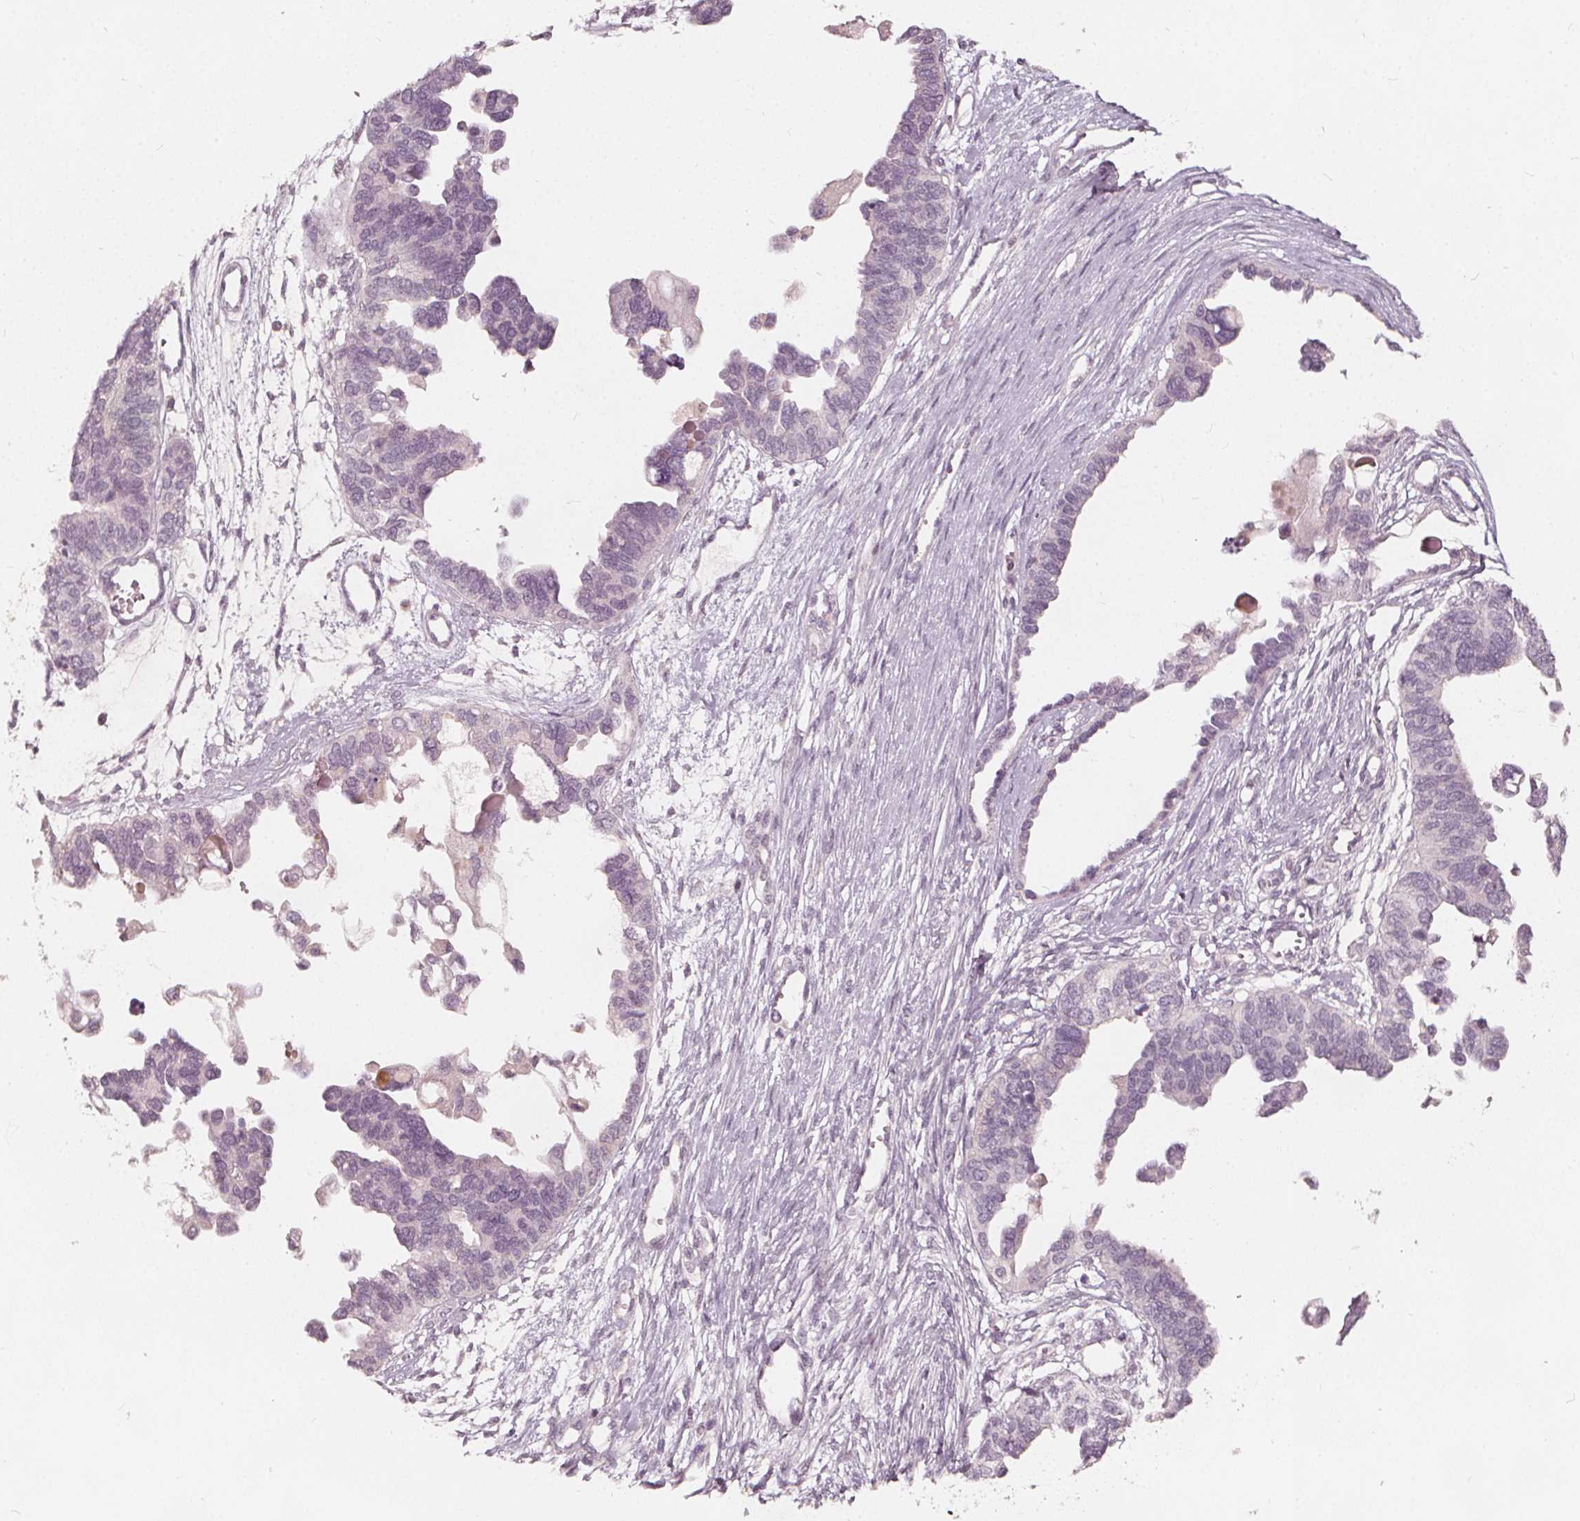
{"staining": {"intensity": "negative", "quantity": "none", "location": "none"}, "tissue": "ovarian cancer", "cell_type": "Tumor cells", "image_type": "cancer", "snomed": [{"axis": "morphology", "description": "Cystadenocarcinoma, serous, NOS"}, {"axis": "topography", "description": "Ovary"}], "caption": "Human ovarian cancer stained for a protein using immunohistochemistry (IHC) shows no staining in tumor cells.", "gene": "NPC1L1", "patient": {"sex": "female", "age": 51}}